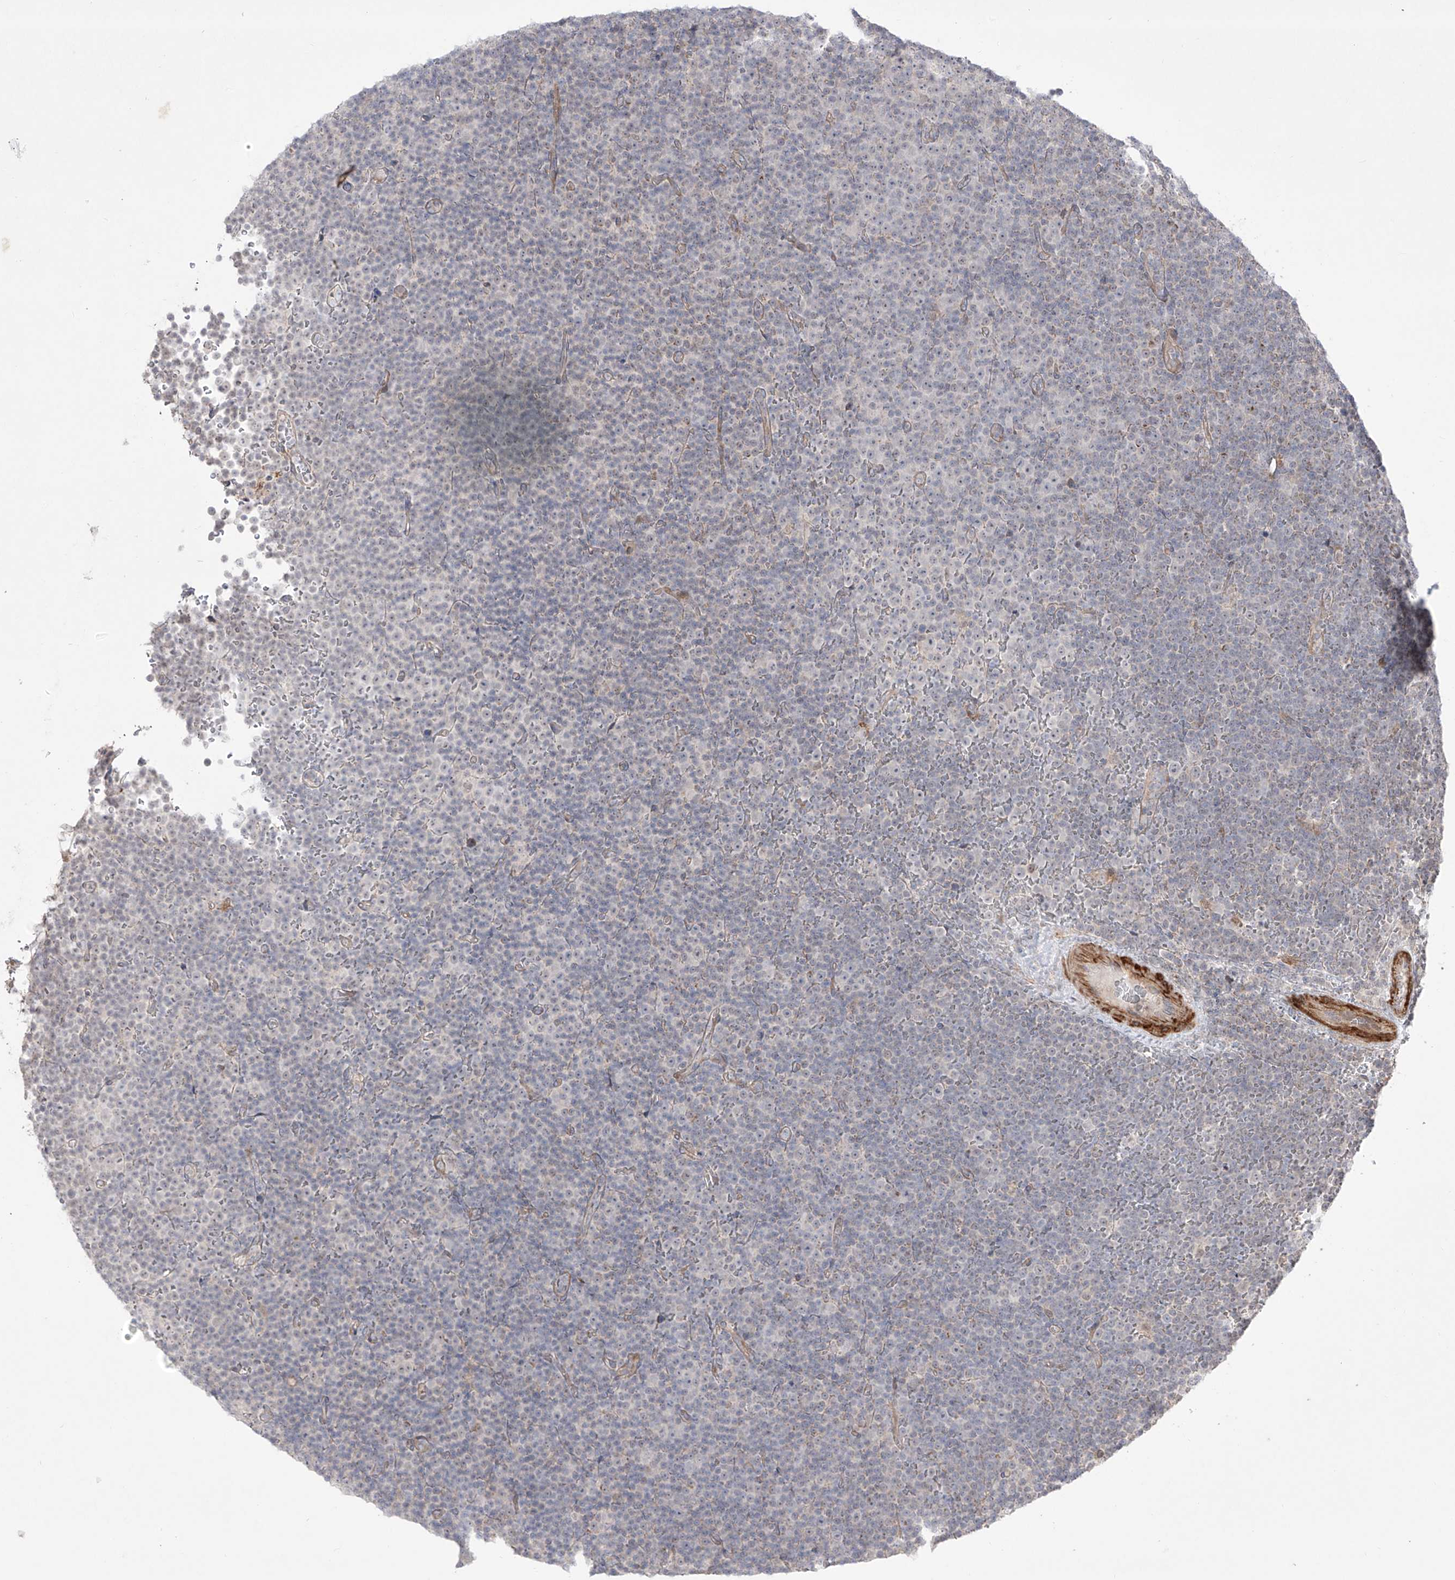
{"staining": {"intensity": "negative", "quantity": "none", "location": "none"}, "tissue": "lymphoma", "cell_type": "Tumor cells", "image_type": "cancer", "snomed": [{"axis": "morphology", "description": "Malignant lymphoma, non-Hodgkin's type, Low grade"}, {"axis": "topography", "description": "Lymph node"}], "caption": "Image shows no significant protein staining in tumor cells of malignant lymphoma, non-Hodgkin's type (low-grade). (IHC, brightfield microscopy, high magnification).", "gene": "KDM1B", "patient": {"sex": "female", "age": 67}}